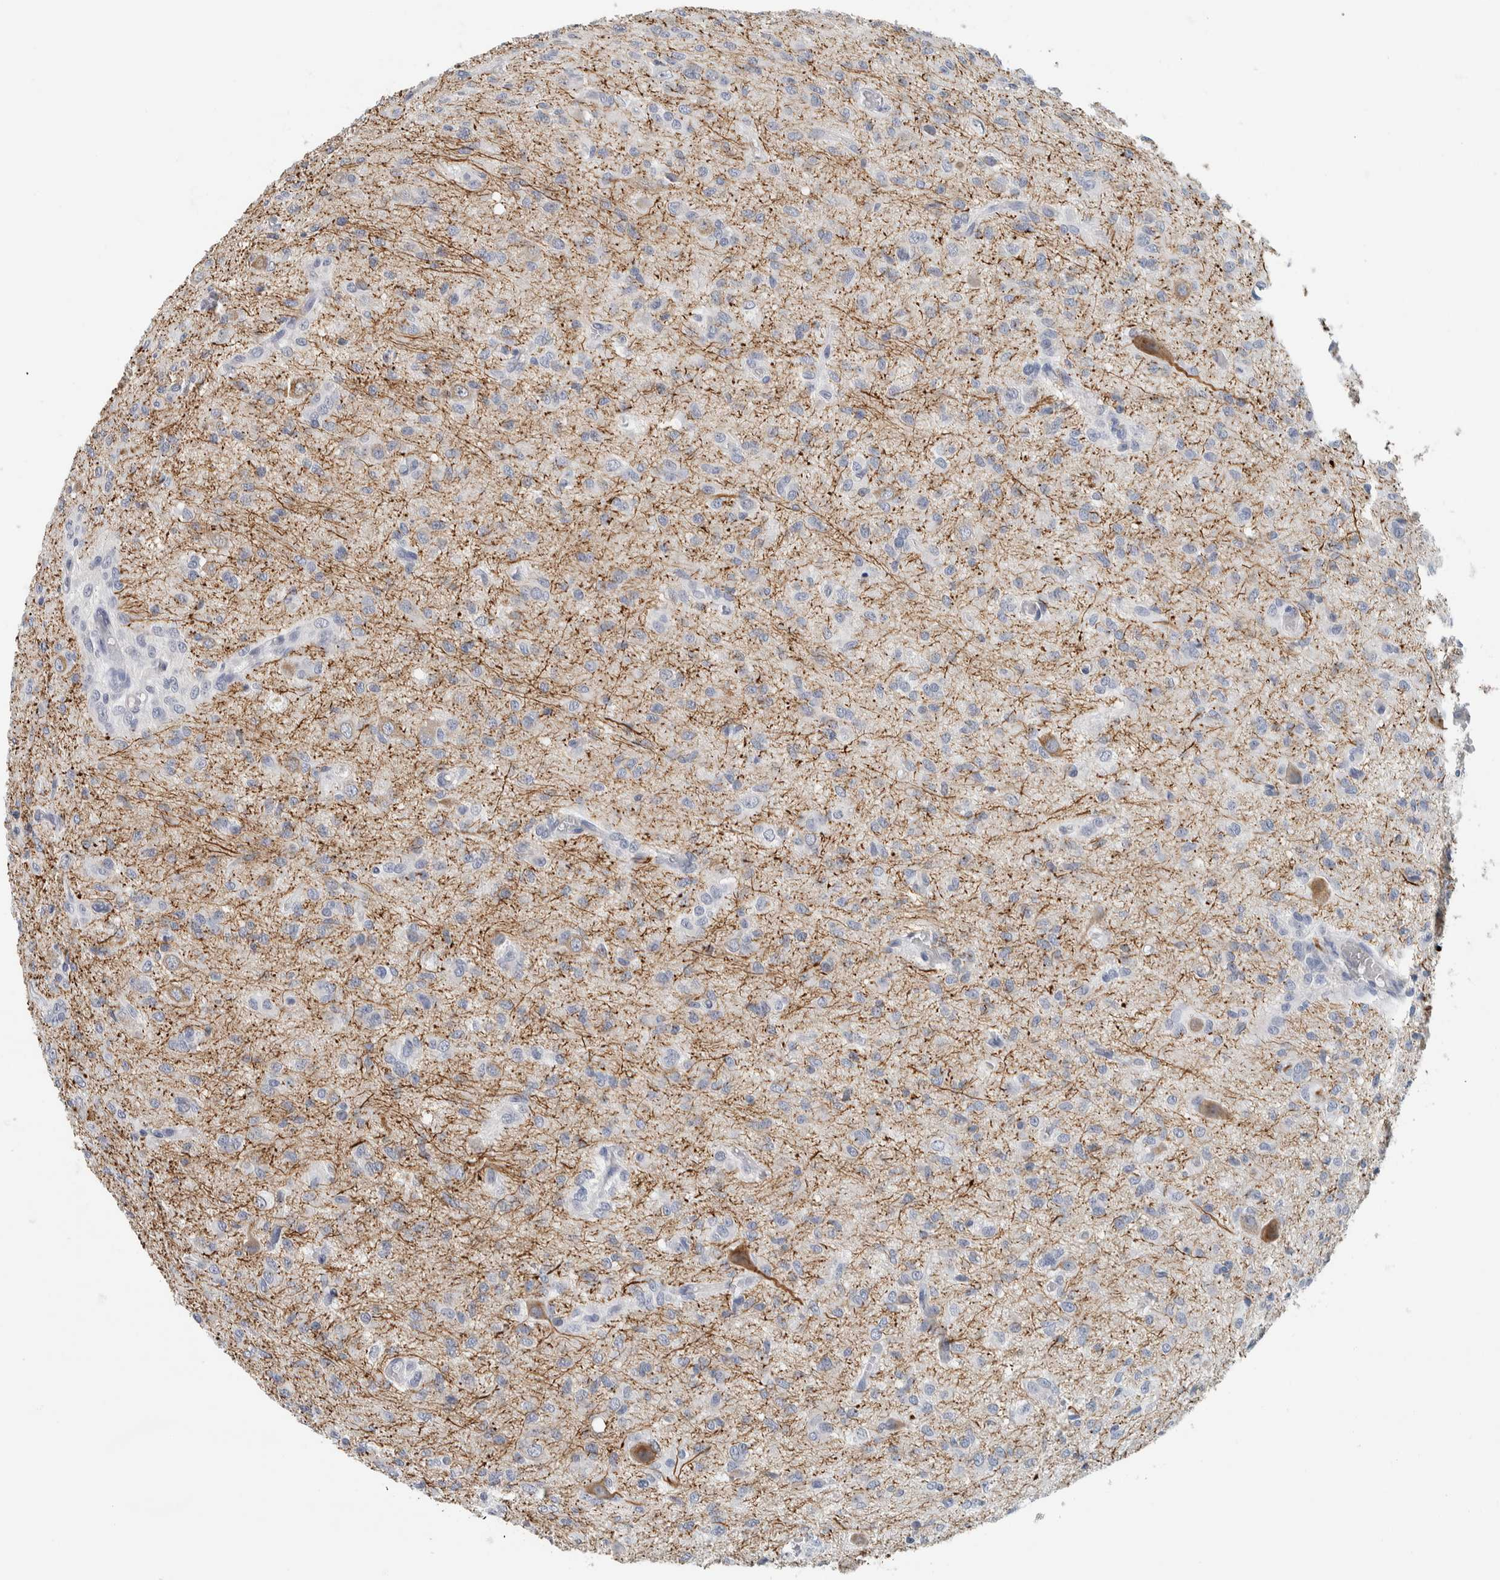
{"staining": {"intensity": "negative", "quantity": "none", "location": "none"}, "tissue": "glioma", "cell_type": "Tumor cells", "image_type": "cancer", "snomed": [{"axis": "morphology", "description": "Glioma, malignant, High grade"}, {"axis": "topography", "description": "Brain"}], "caption": "Immunohistochemistry (IHC) photomicrograph of neoplastic tissue: malignant high-grade glioma stained with DAB exhibits no significant protein expression in tumor cells.", "gene": "NEFM", "patient": {"sex": "female", "age": 59}}